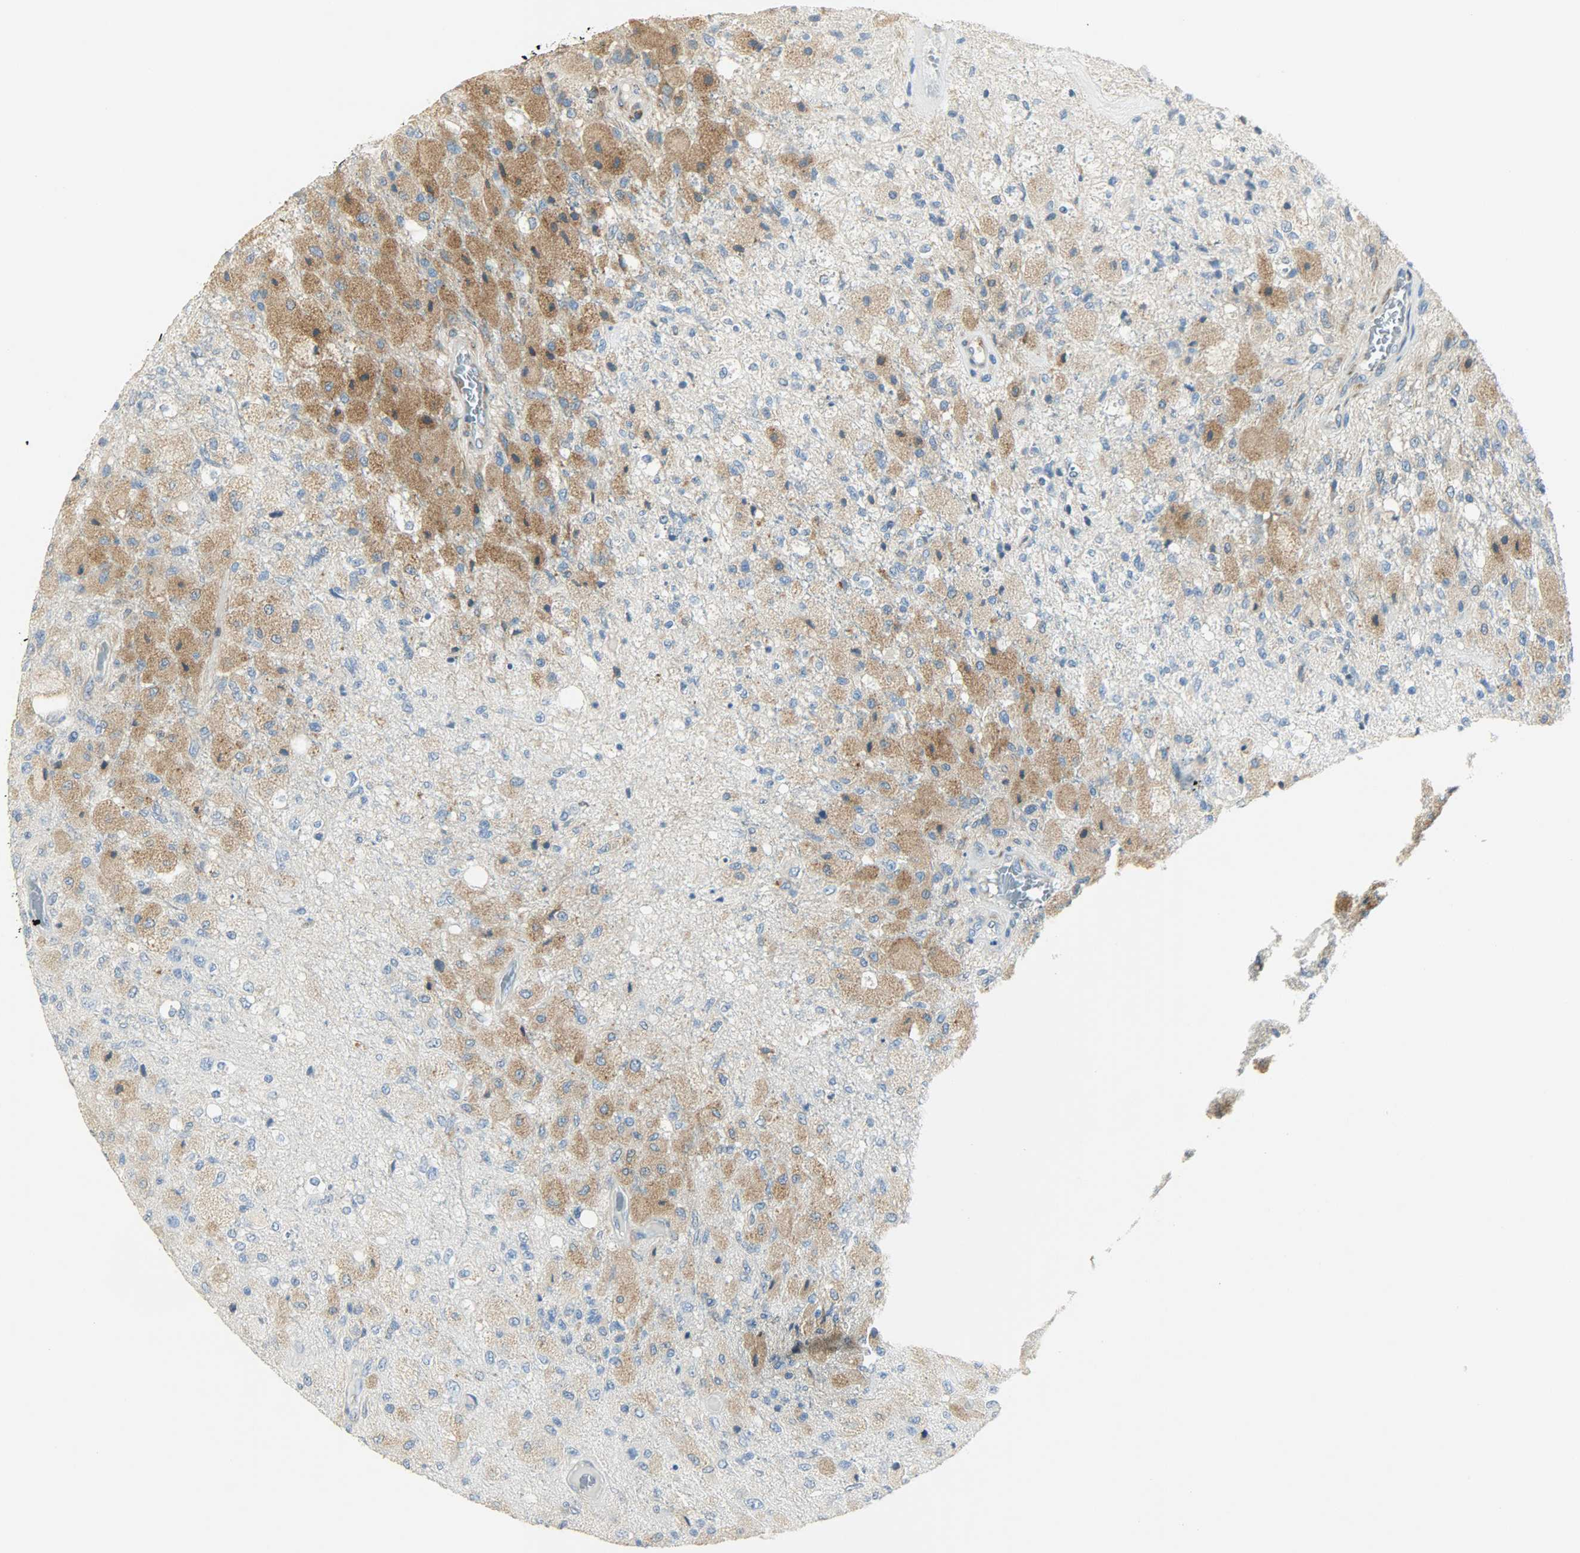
{"staining": {"intensity": "moderate", "quantity": "25%-75%", "location": "cytoplasmic/membranous"}, "tissue": "glioma", "cell_type": "Tumor cells", "image_type": "cancer", "snomed": [{"axis": "morphology", "description": "Normal tissue, NOS"}, {"axis": "morphology", "description": "Glioma, malignant, High grade"}, {"axis": "topography", "description": "Cerebral cortex"}], "caption": "There is medium levels of moderate cytoplasmic/membranous positivity in tumor cells of glioma, as demonstrated by immunohistochemical staining (brown color).", "gene": "PKD2", "patient": {"sex": "male", "age": 77}}